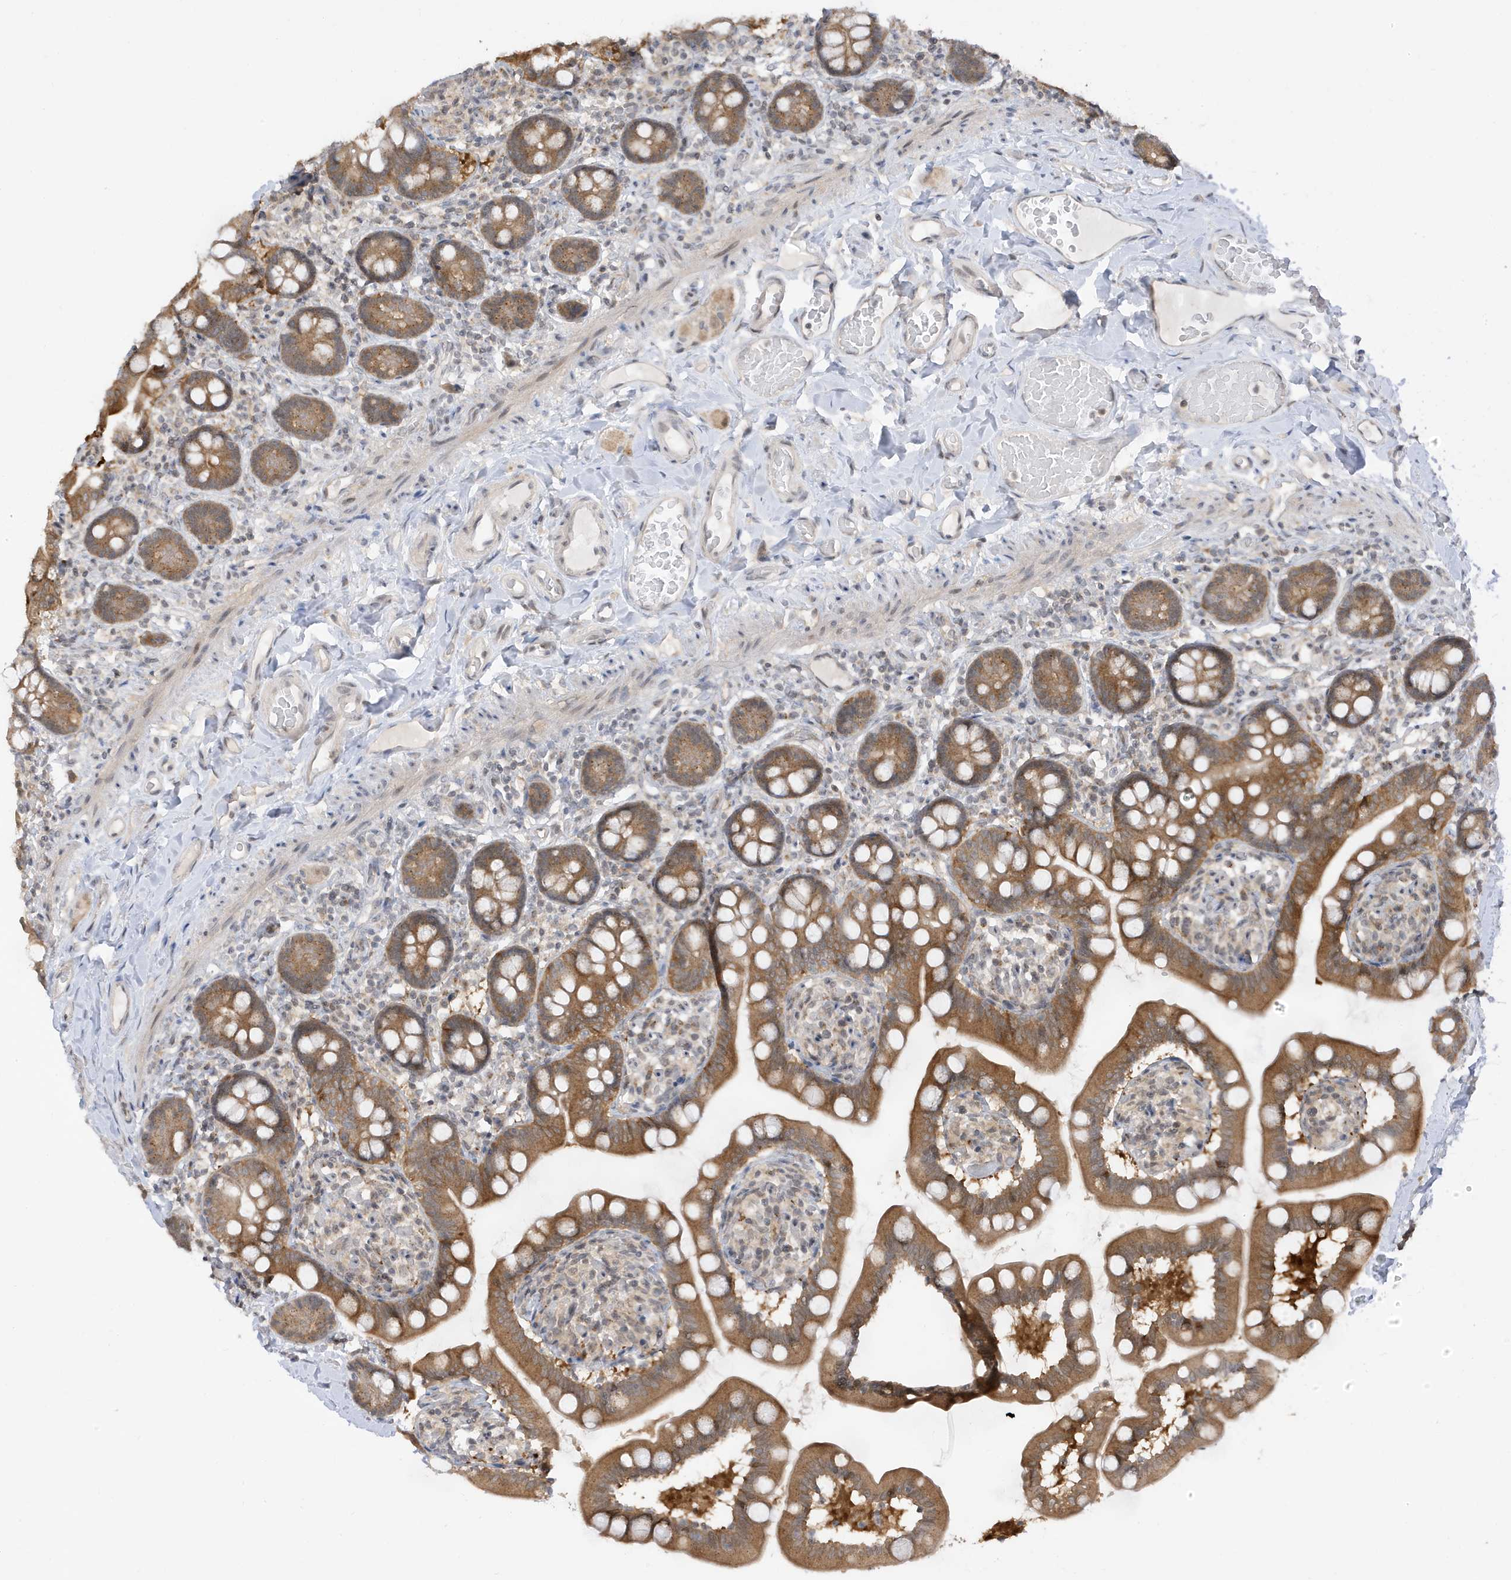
{"staining": {"intensity": "moderate", "quantity": ">75%", "location": "cytoplasmic/membranous"}, "tissue": "small intestine", "cell_type": "Glandular cells", "image_type": "normal", "snomed": [{"axis": "morphology", "description": "Normal tissue, NOS"}, {"axis": "topography", "description": "Small intestine"}], "caption": "A brown stain labels moderate cytoplasmic/membranous staining of a protein in glandular cells of benign human small intestine. The protein is shown in brown color, while the nuclei are stained blue.", "gene": "TAB3", "patient": {"sex": "female", "age": 64}}